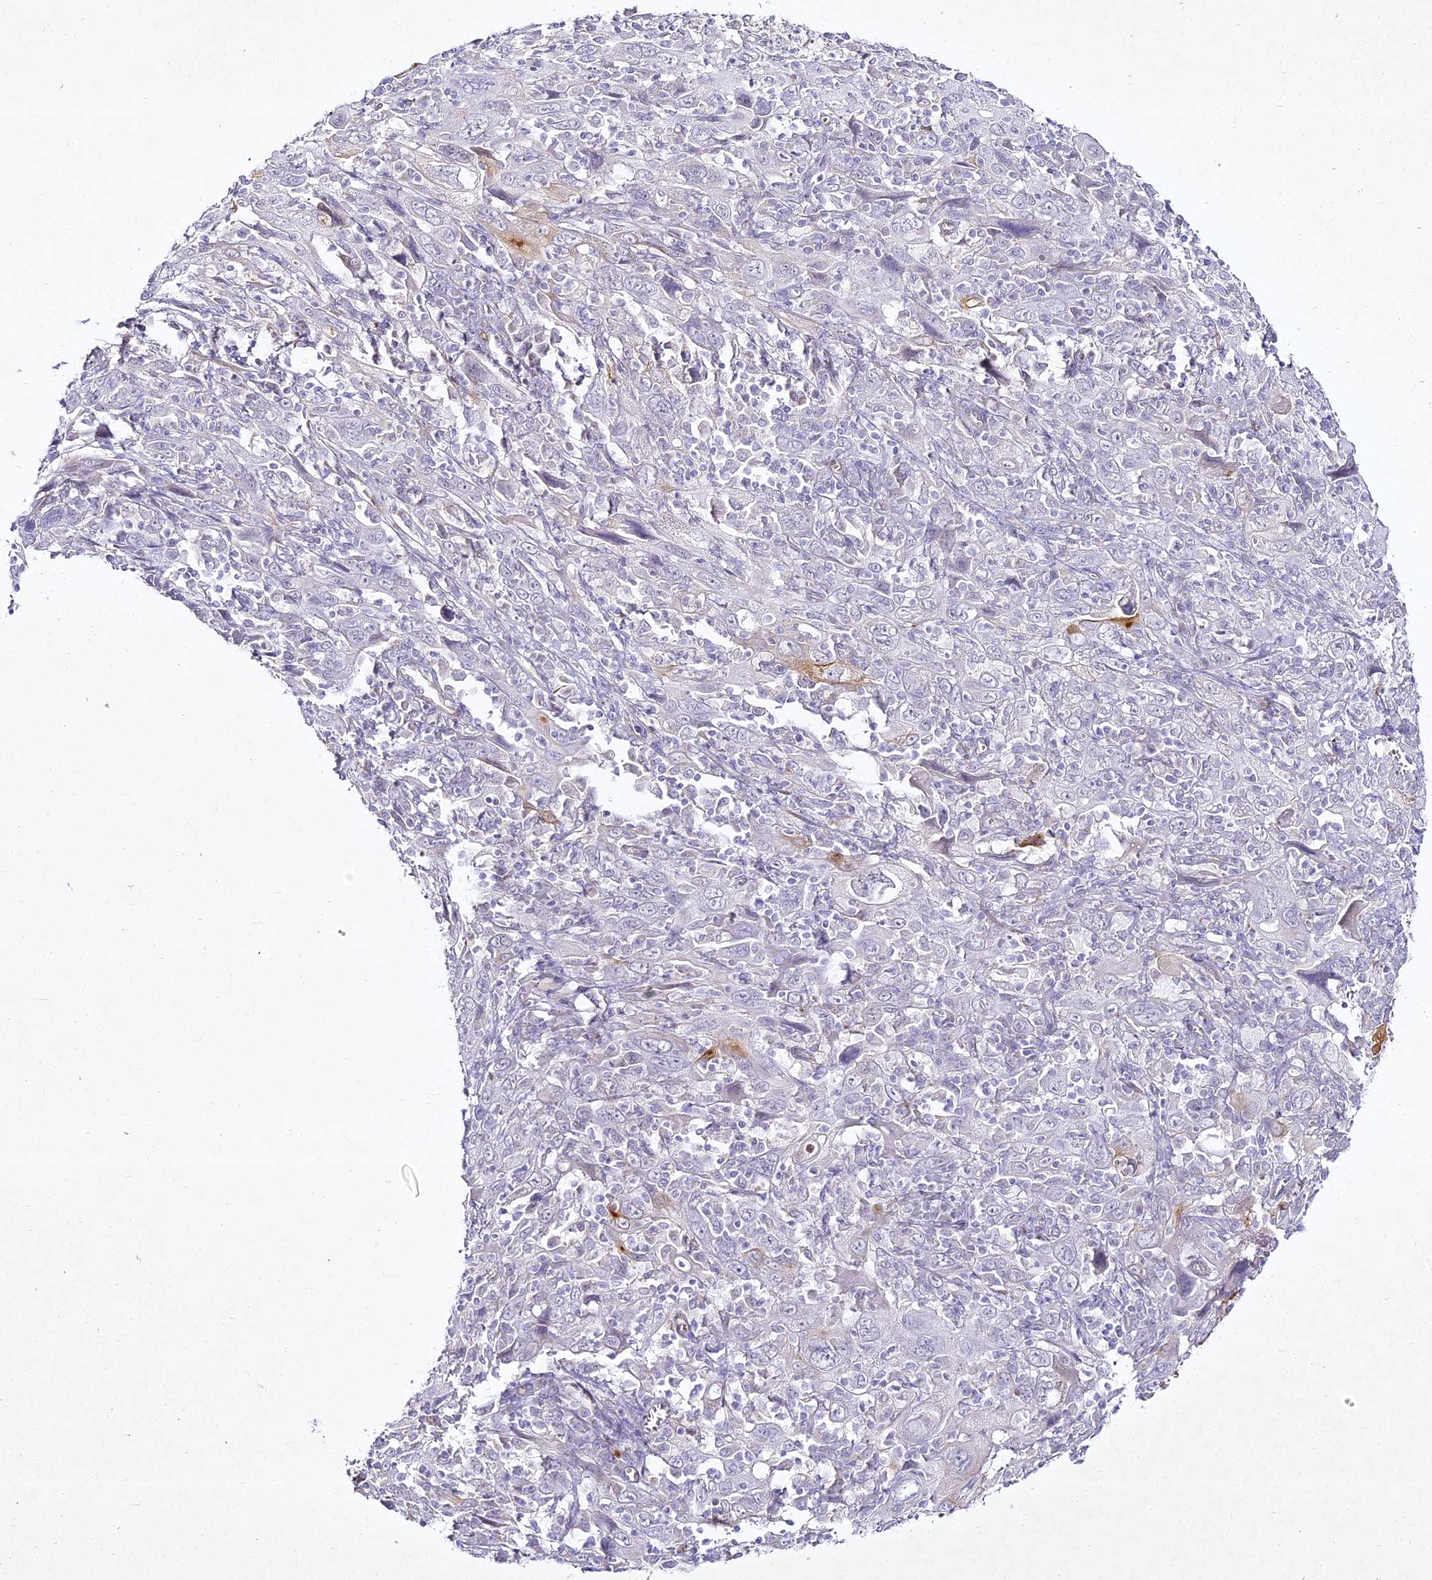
{"staining": {"intensity": "negative", "quantity": "none", "location": "none"}, "tissue": "cervical cancer", "cell_type": "Tumor cells", "image_type": "cancer", "snomed": [{"axis": "morphology", "description": "Squamous cell carcinoma, NOS"}, {"axis": "topography", "description": "Cervix"}], "caption": "This is an immunohistochemistry (IHC) histopathology image of cervical squamous cell carcinoma. There is no expression in tumor cells.", "gene": "ALPG", "patient": {"sex": "female", "age": 46}}